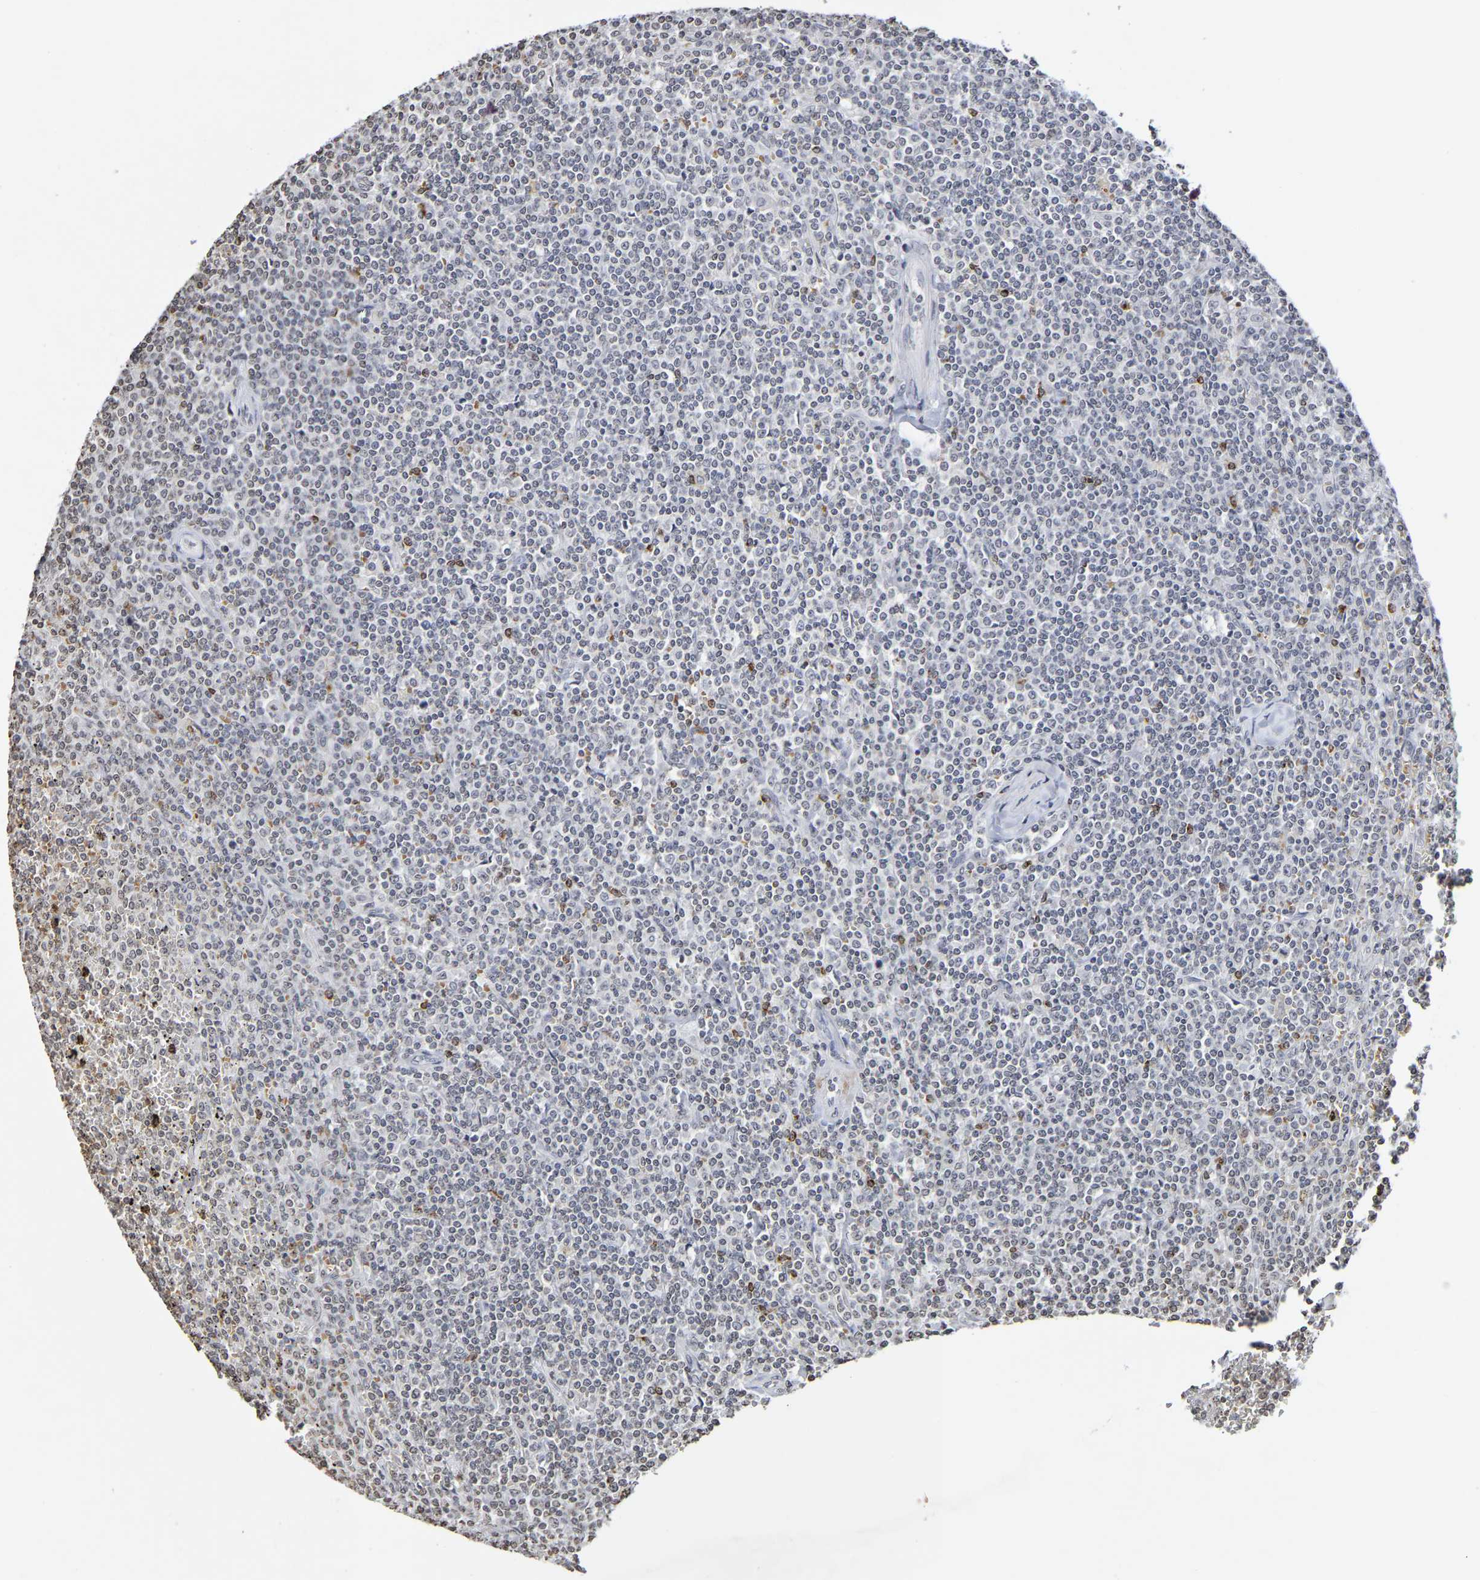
{"staining": {"intensity": "moderate", "quantity": "<25%", "location": "nuclear"}, "tissue": "lymphoma", "cell_type": "Tumor cells", "image_type": "cancer", "snomed": [{"axis": "morphology", "description": "Malignant lymphoma, non-Hodgkin's type, Low grade"}, {"axis": "topography", "description": "Spleen"}], "caption": "Malignant lymphoma, non-Hodgkin's type (low-grade) stained with immunohistochemistry (IHC) exhibits moderate nuclear positivity in about <25% of tumor cells.", "gene": "ATF4", "patient": {"sex": "female", "age": 19}}